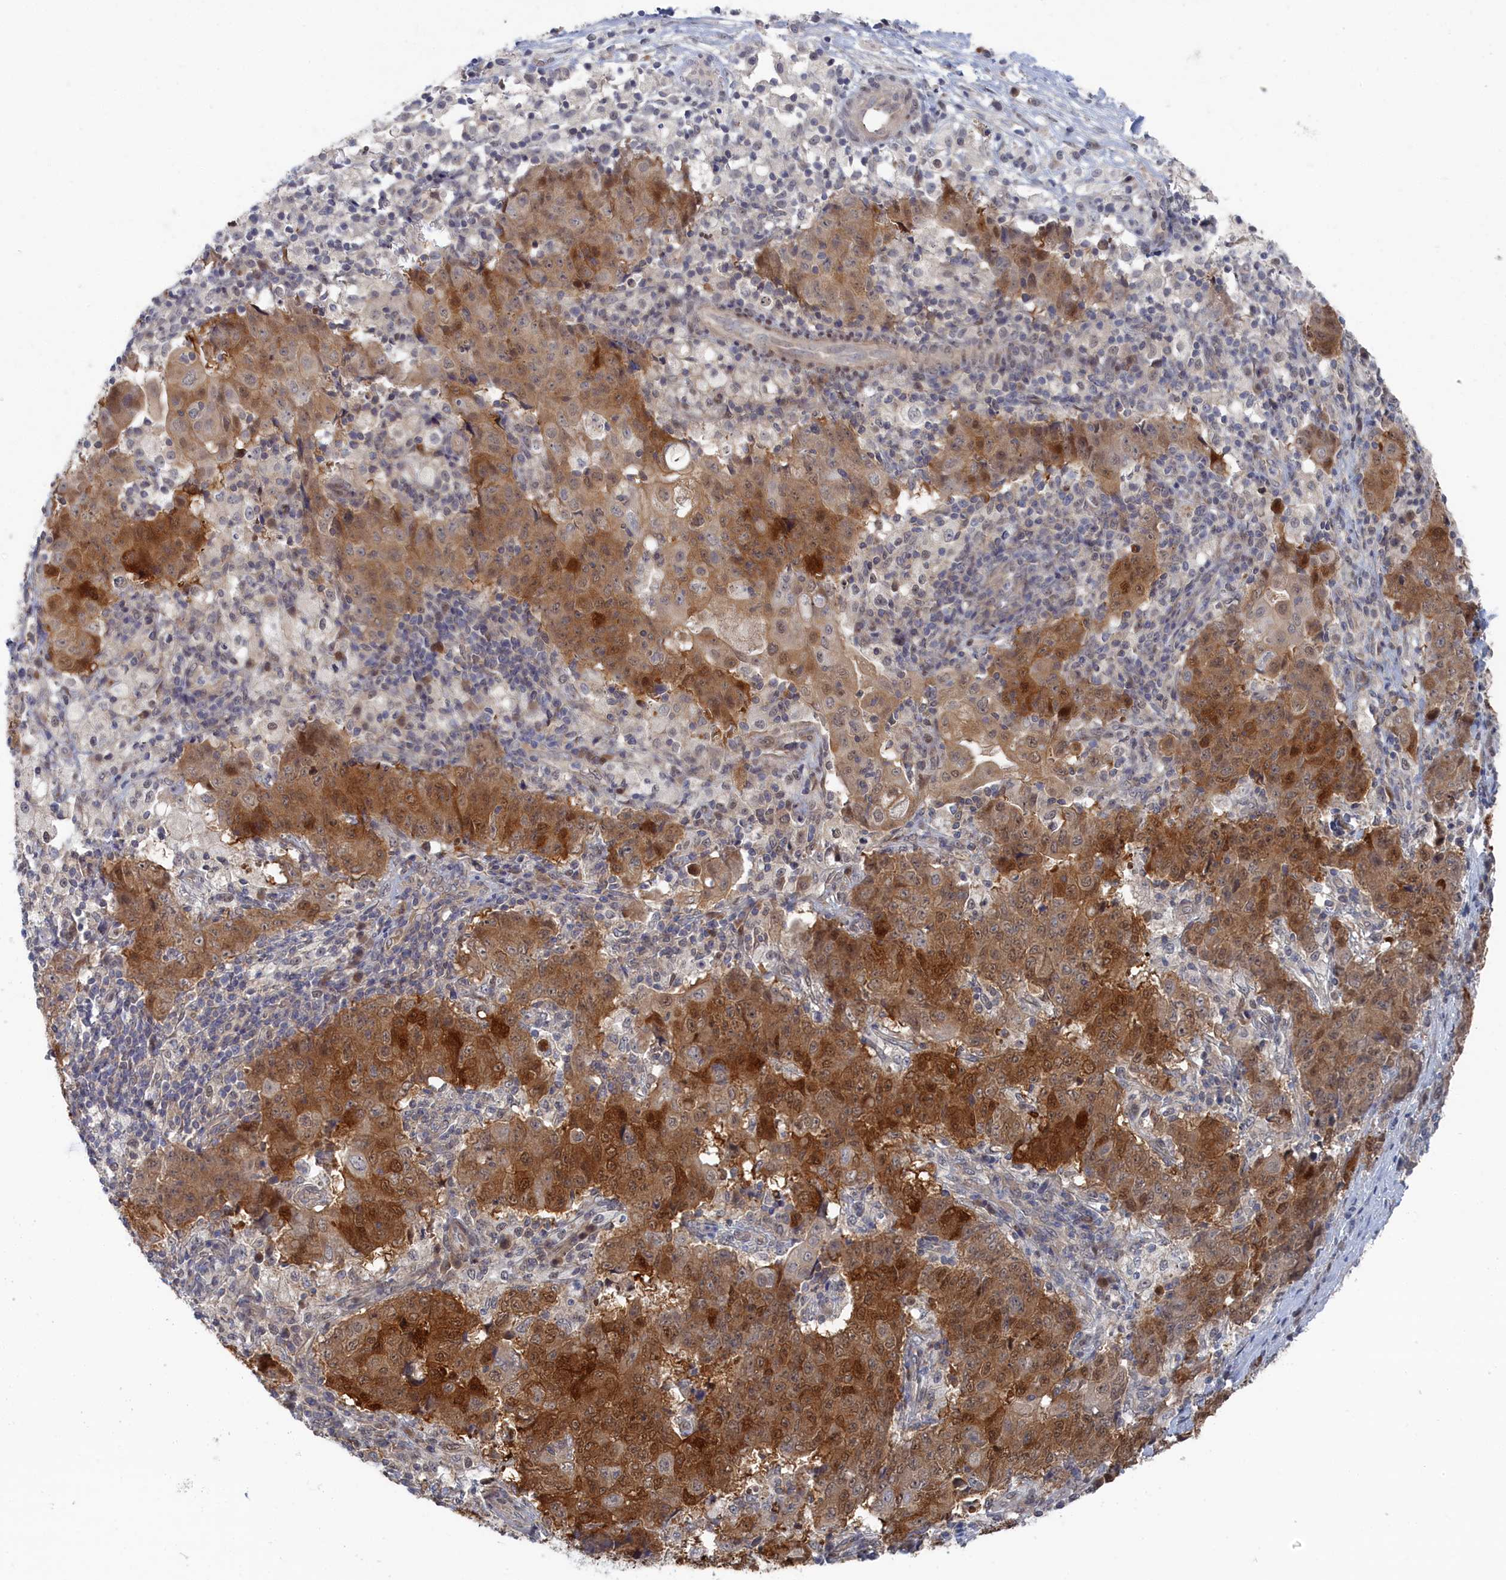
{"staining": {"intensity": "strong", "quantity": ">75%", "location": "cytoplasmic/membranous,nuclear"}, "tissue": "ovarian cancer", "cell_type": "Tumor cells", "image_type": "cancer", "snomed": [{"axis": "morphology", "description": "Carcinoma, endometroid"}, {"axis": "topography", "description": "Ovary"}], "caption": "An IHC micrograph of tumor tissue is shown. Protein staining in brown labels strong cytoplasmic/membranous and nuclear positivity in ovarian cancer within tumor cells.", "gene": "IRGQ", "patient": {"sex": "female", "age": 42}}